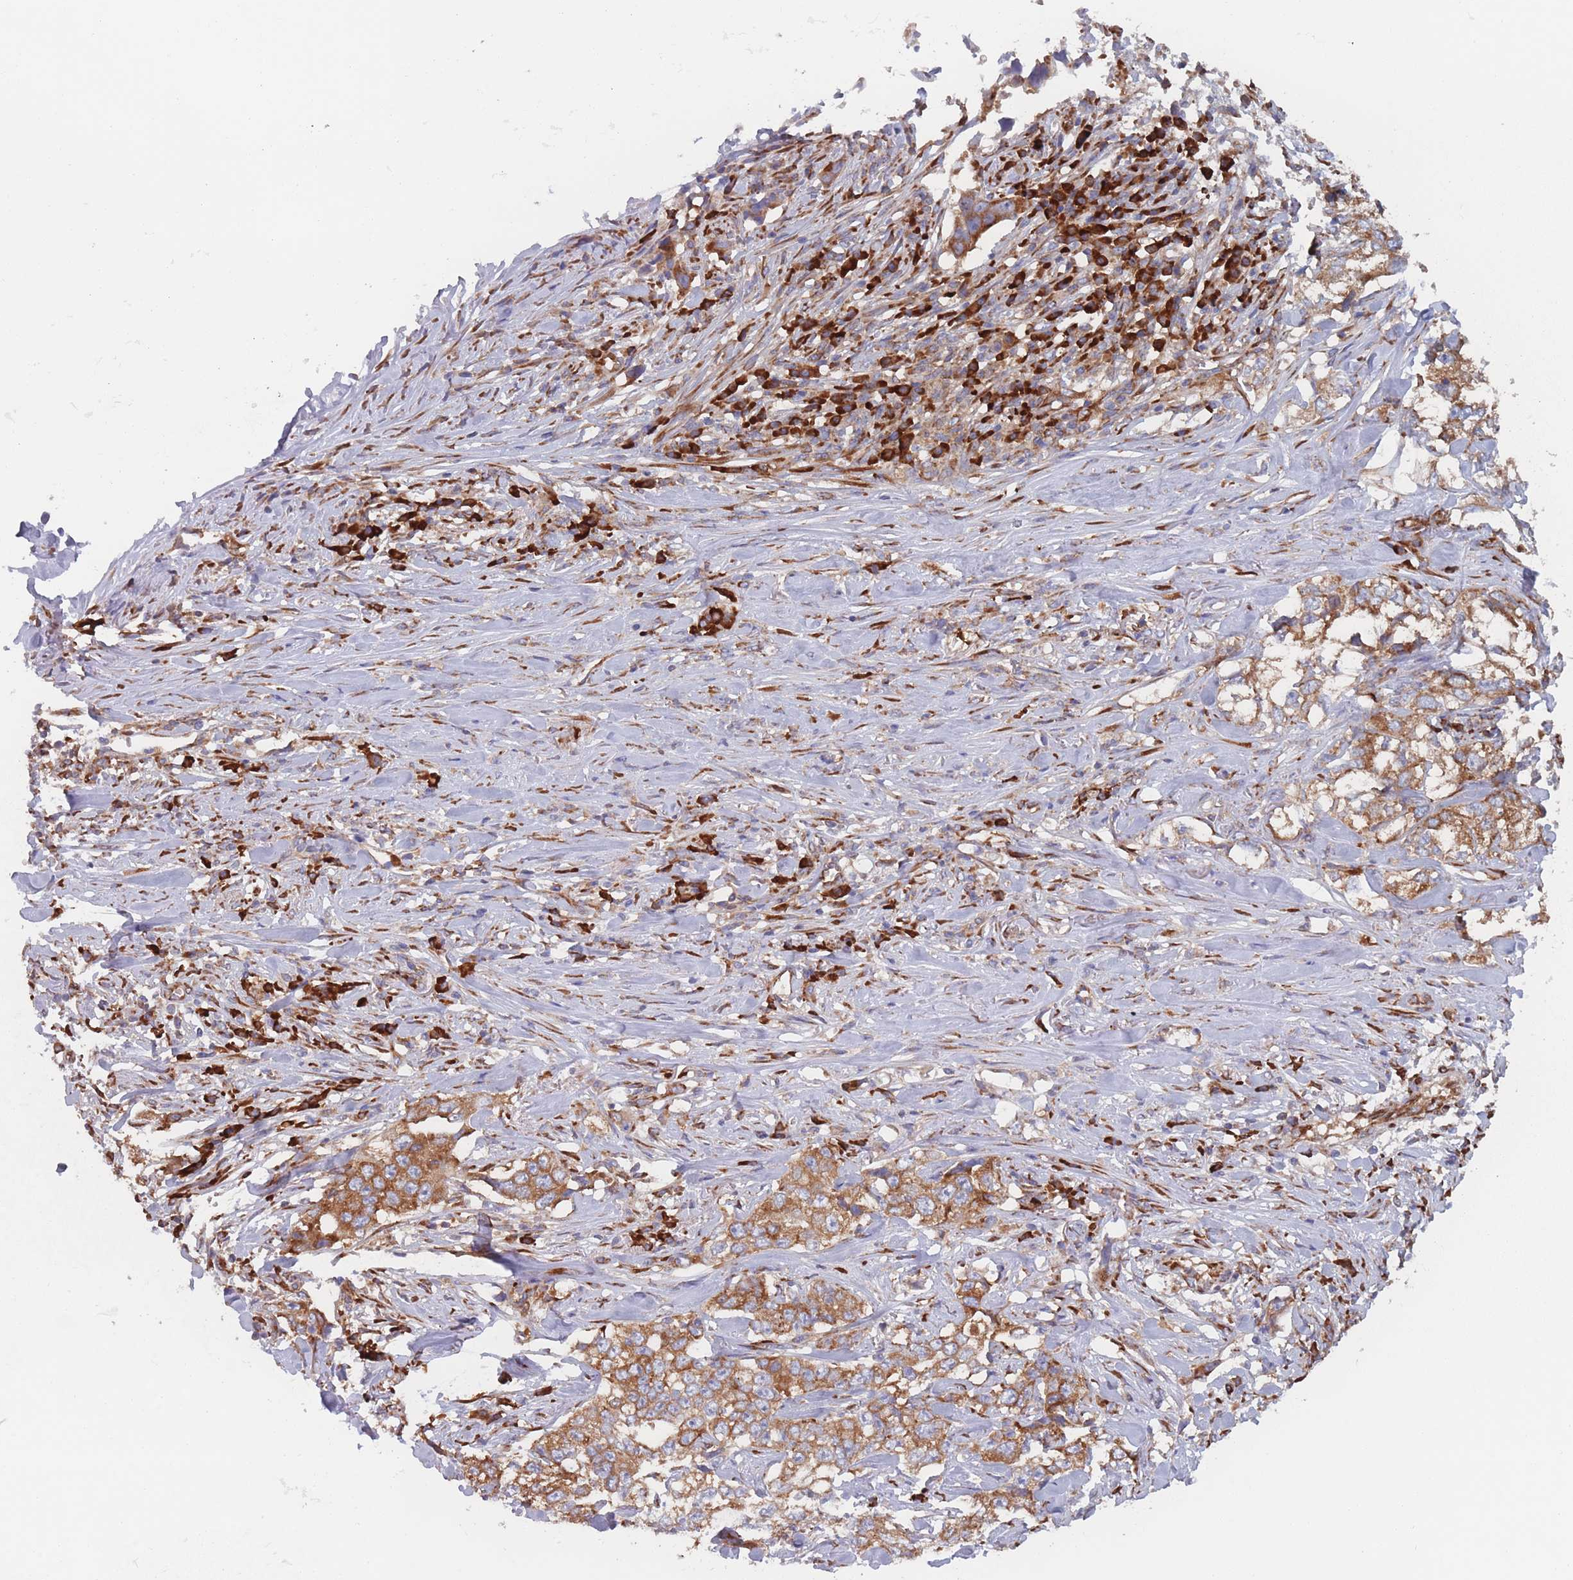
{"staining": {"intensity": "moderate", "quantity": ">75%", "location": "cytoplasmic/membranous"}, "tissue": "lung cancer", "cell_type": "Tumor cells", "image_type": "cancer", "snomed": [{"axis": "morphology", "description": "Adenocarcinoma, NOS"}, {"axis": "topography", "description": "Lung"}], "caption": "Protein staining demonstrates moderate cytoplasmic/membranous positivity in approximately >75% of tumor cells in lung cancer (adenocarcinoma).", "gene": "EEF1B2", "patient": {"sex": "female", "age": 51}}